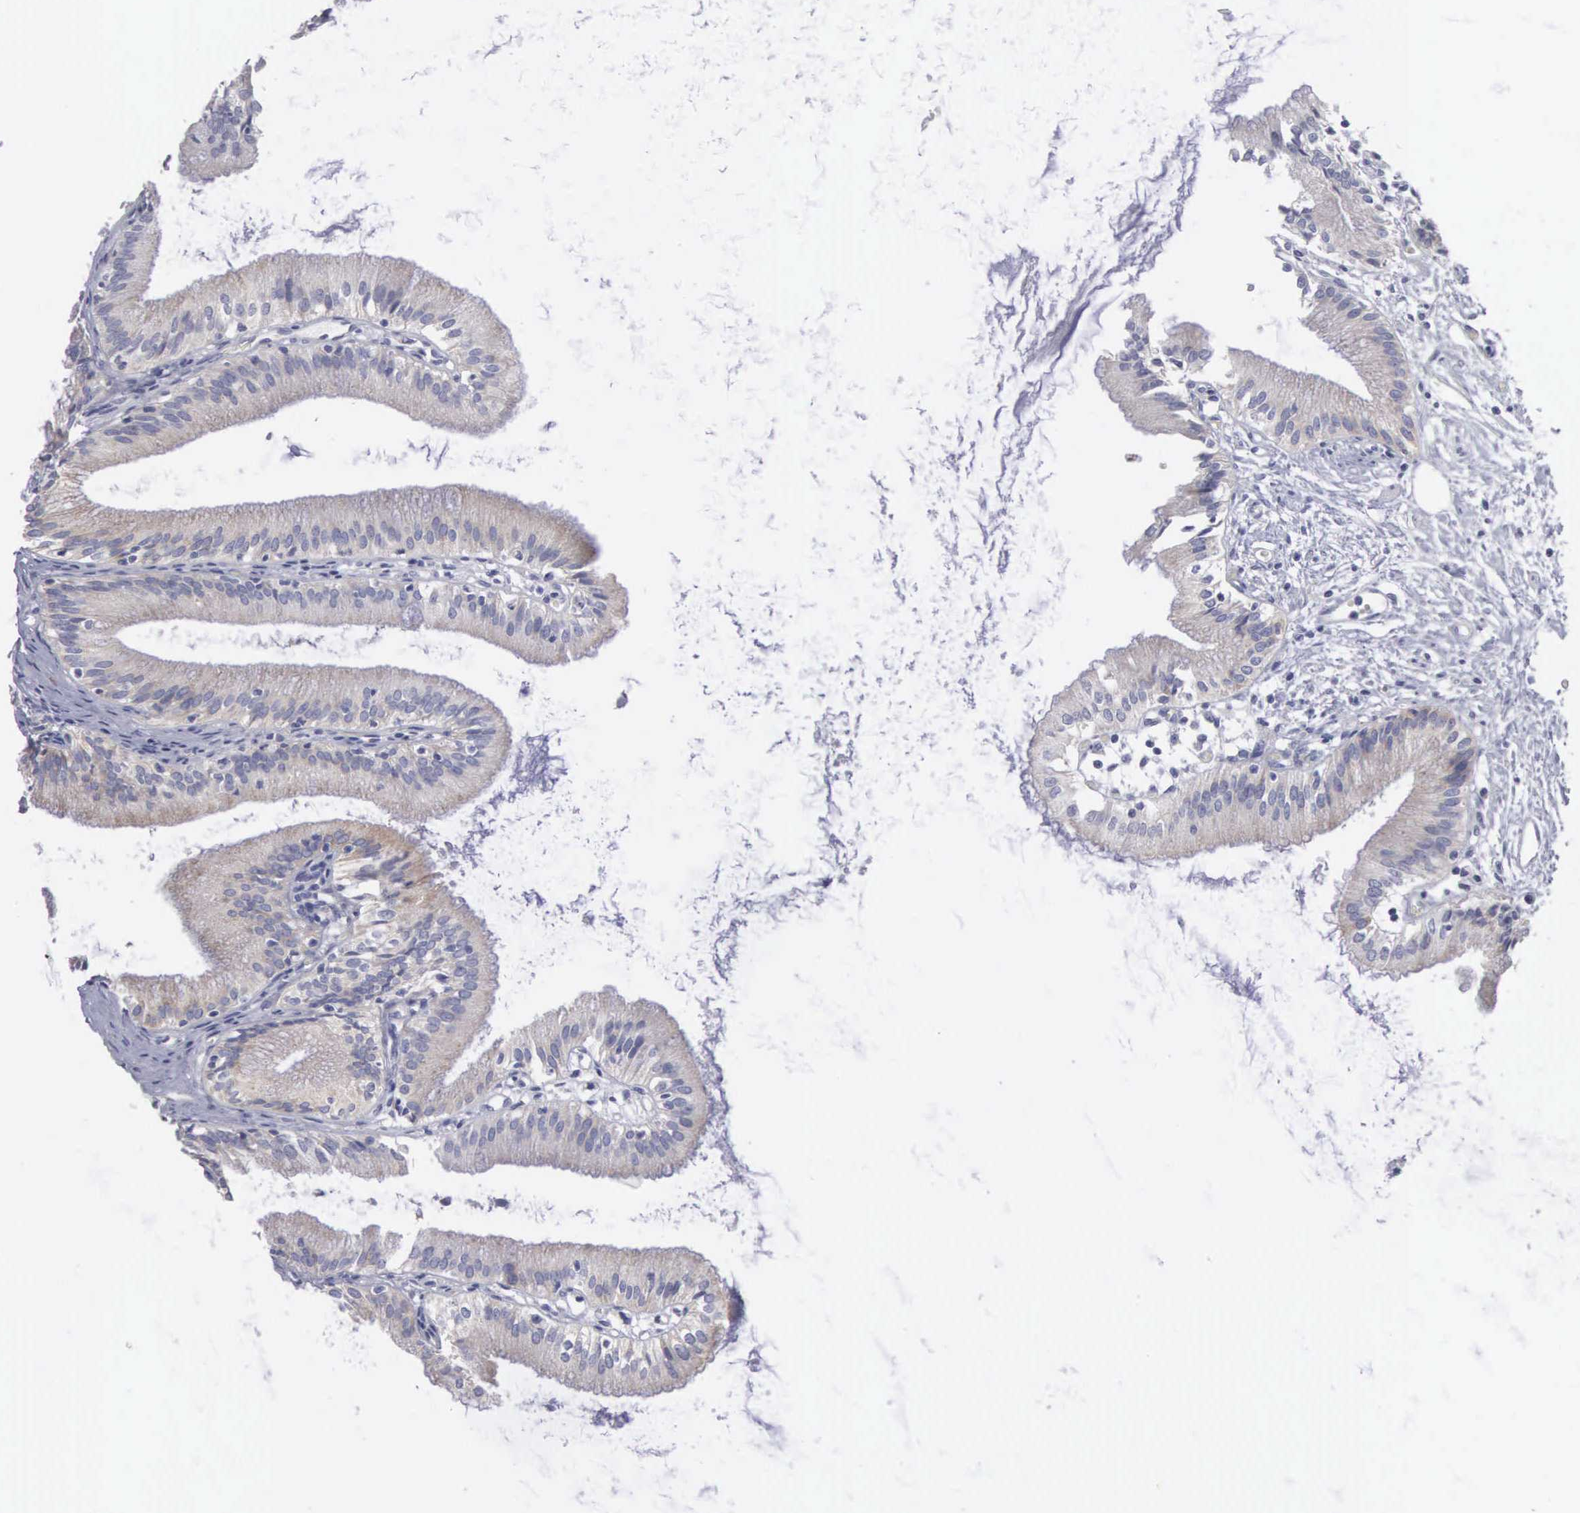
{"staining": {"intensity": "moderate", "quantity": "25%-75%", "location": "cytoplasmic/membranous"}, "tissue": "gallbladder", "cell_type": "Glandular cells", "image_type": "normal", "snomed": [{"axis": "morphology", "description": "Normal tissue, NOS"}, {"axis": "topography", "description": "Gallbladder"}], "caption": "Gallbladder stained with immunohistochemistry shows moderate cytoplasmic/membranous expression in about 25%-75% of glandular cells.", "gene": "APOOL", "patient": {"sex": "male", "age": 58}}